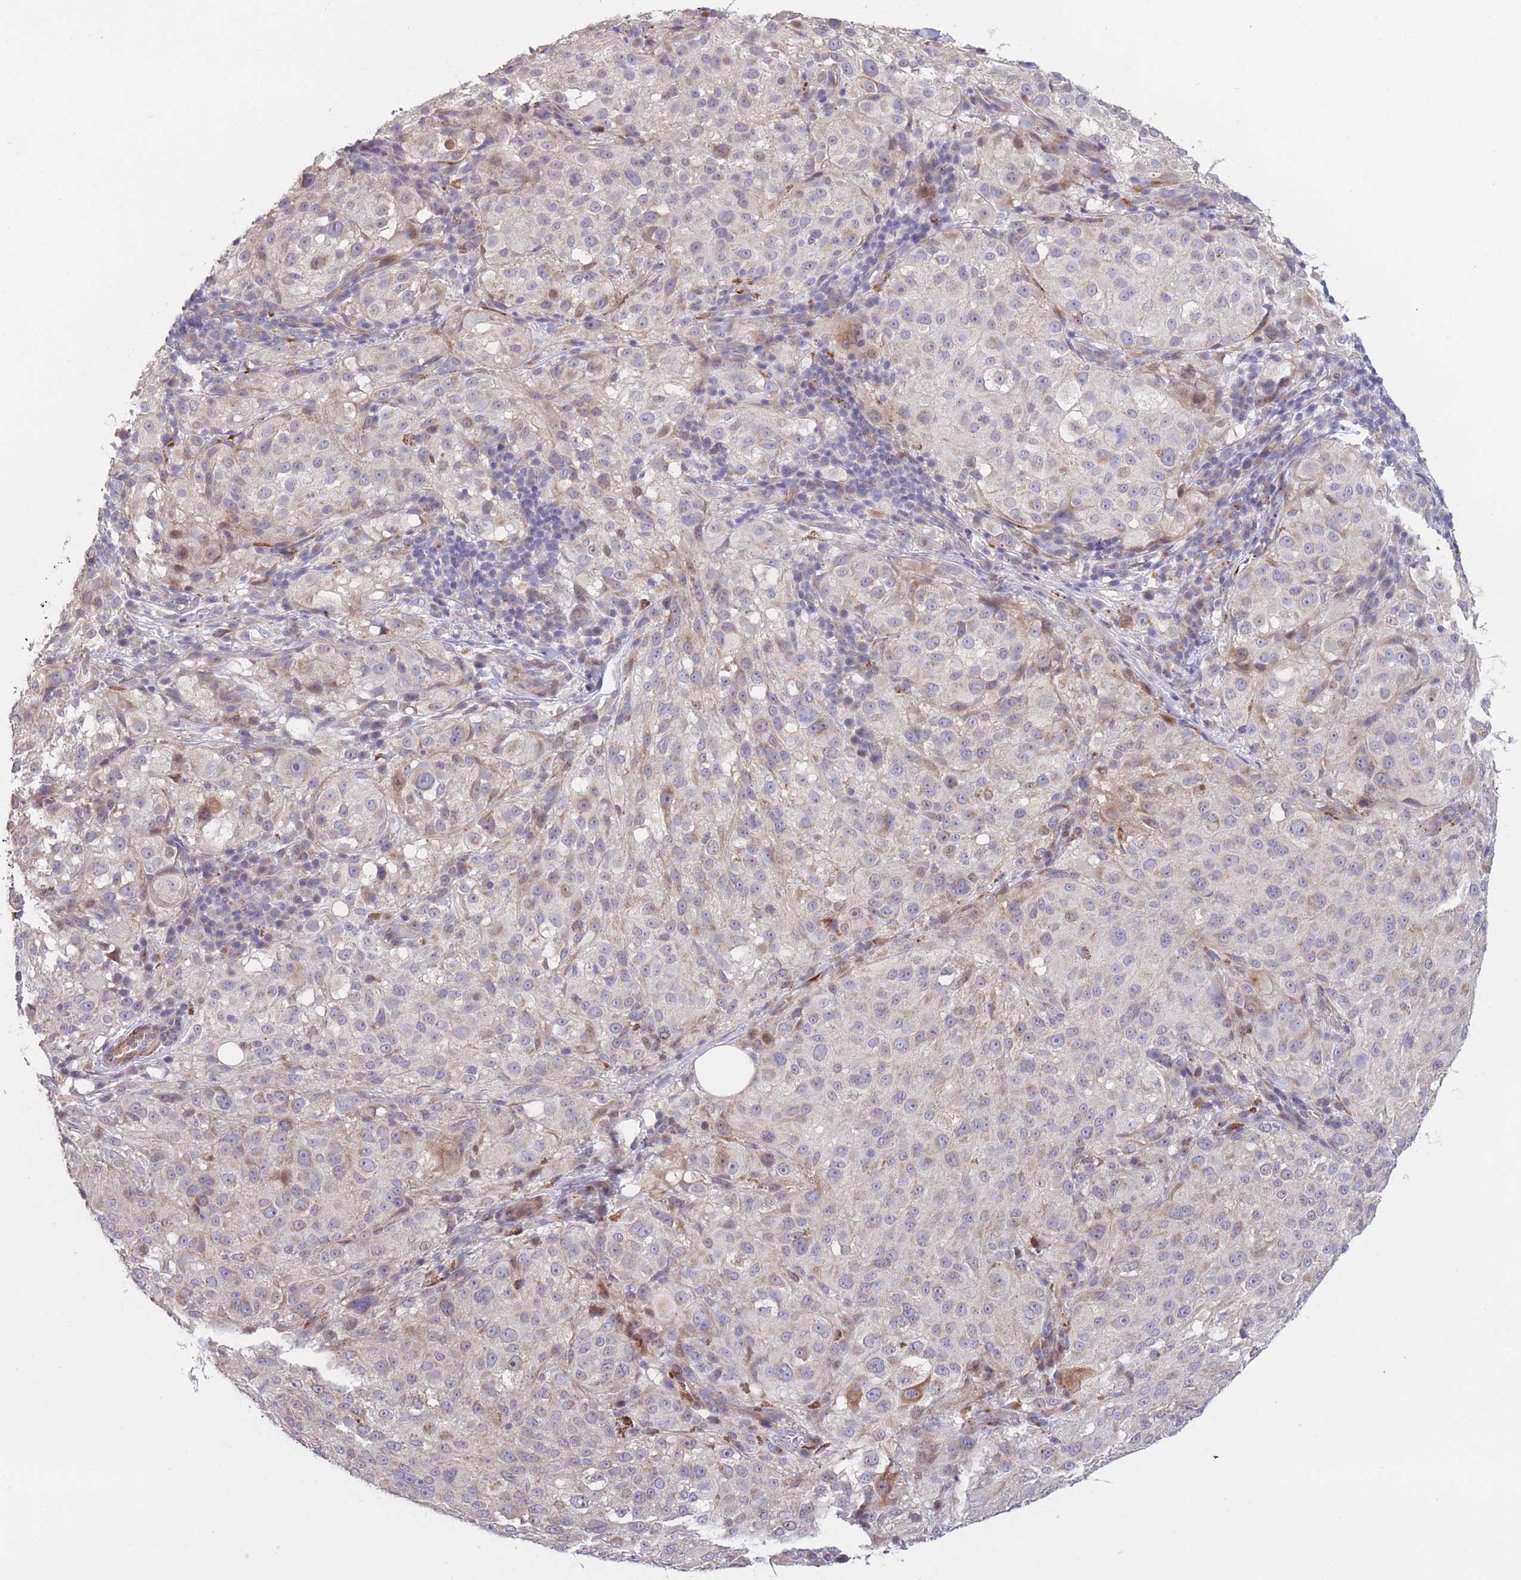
{"staining": {"intensity": "negative", "quantity": "none", "location": "none"}, "tissue": "melanoma", "cell_type": "Tumor cells", "image_type": "cancer", "snomed": [{"axis": "morphology", "description": "Necrosis, NOS"}, {"axis": "morphology", "description": "Malignant melanoma, NOS"}, {"axis": "topography", "description": "Skin"}], "caption": "Tumor cells show no significant protein staining in malignant melanoma.", "gene": "CCNQ", "patient": {"sex": "female", "age": 87}}